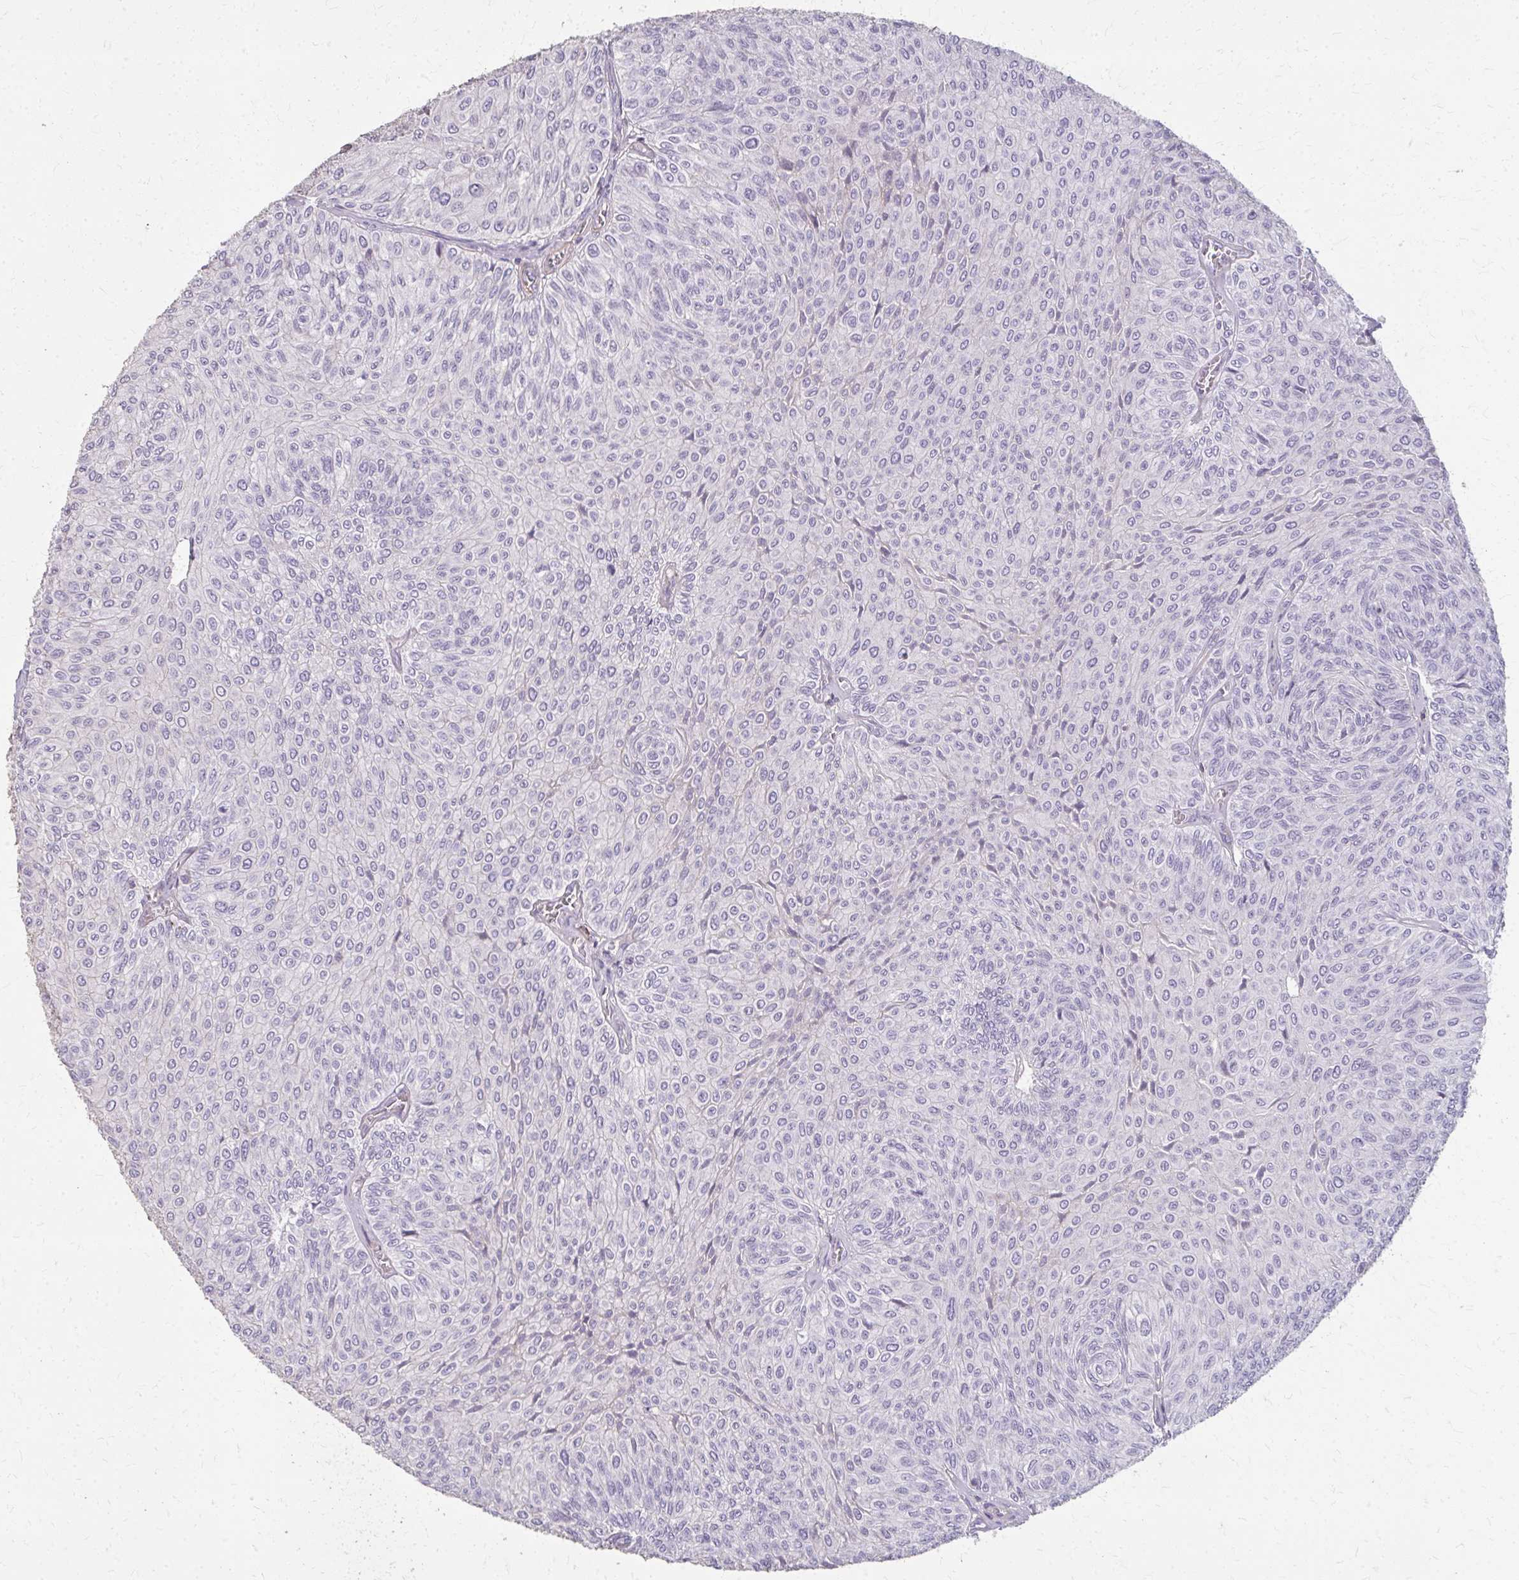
{"staining": {"intensity": "negative", "quantity": "none", "location": "none"}, "tissue": "urothelial cancer", "cell_type": "Tumor cells", "image_type": "cancer", "snomed": [{"axis": "morphology", "description": "Urothelial carcinoma, NOS"}, {"axis": "topography", "description": "Urinary bladder"}], "caption": "Immunohistochemistry micrograph of urothelial cancer stained for a protein (brown), which displays no positivity in tumor cells.", "gene": "TENM4", "patient": {"sex": "male", "age": 59}}